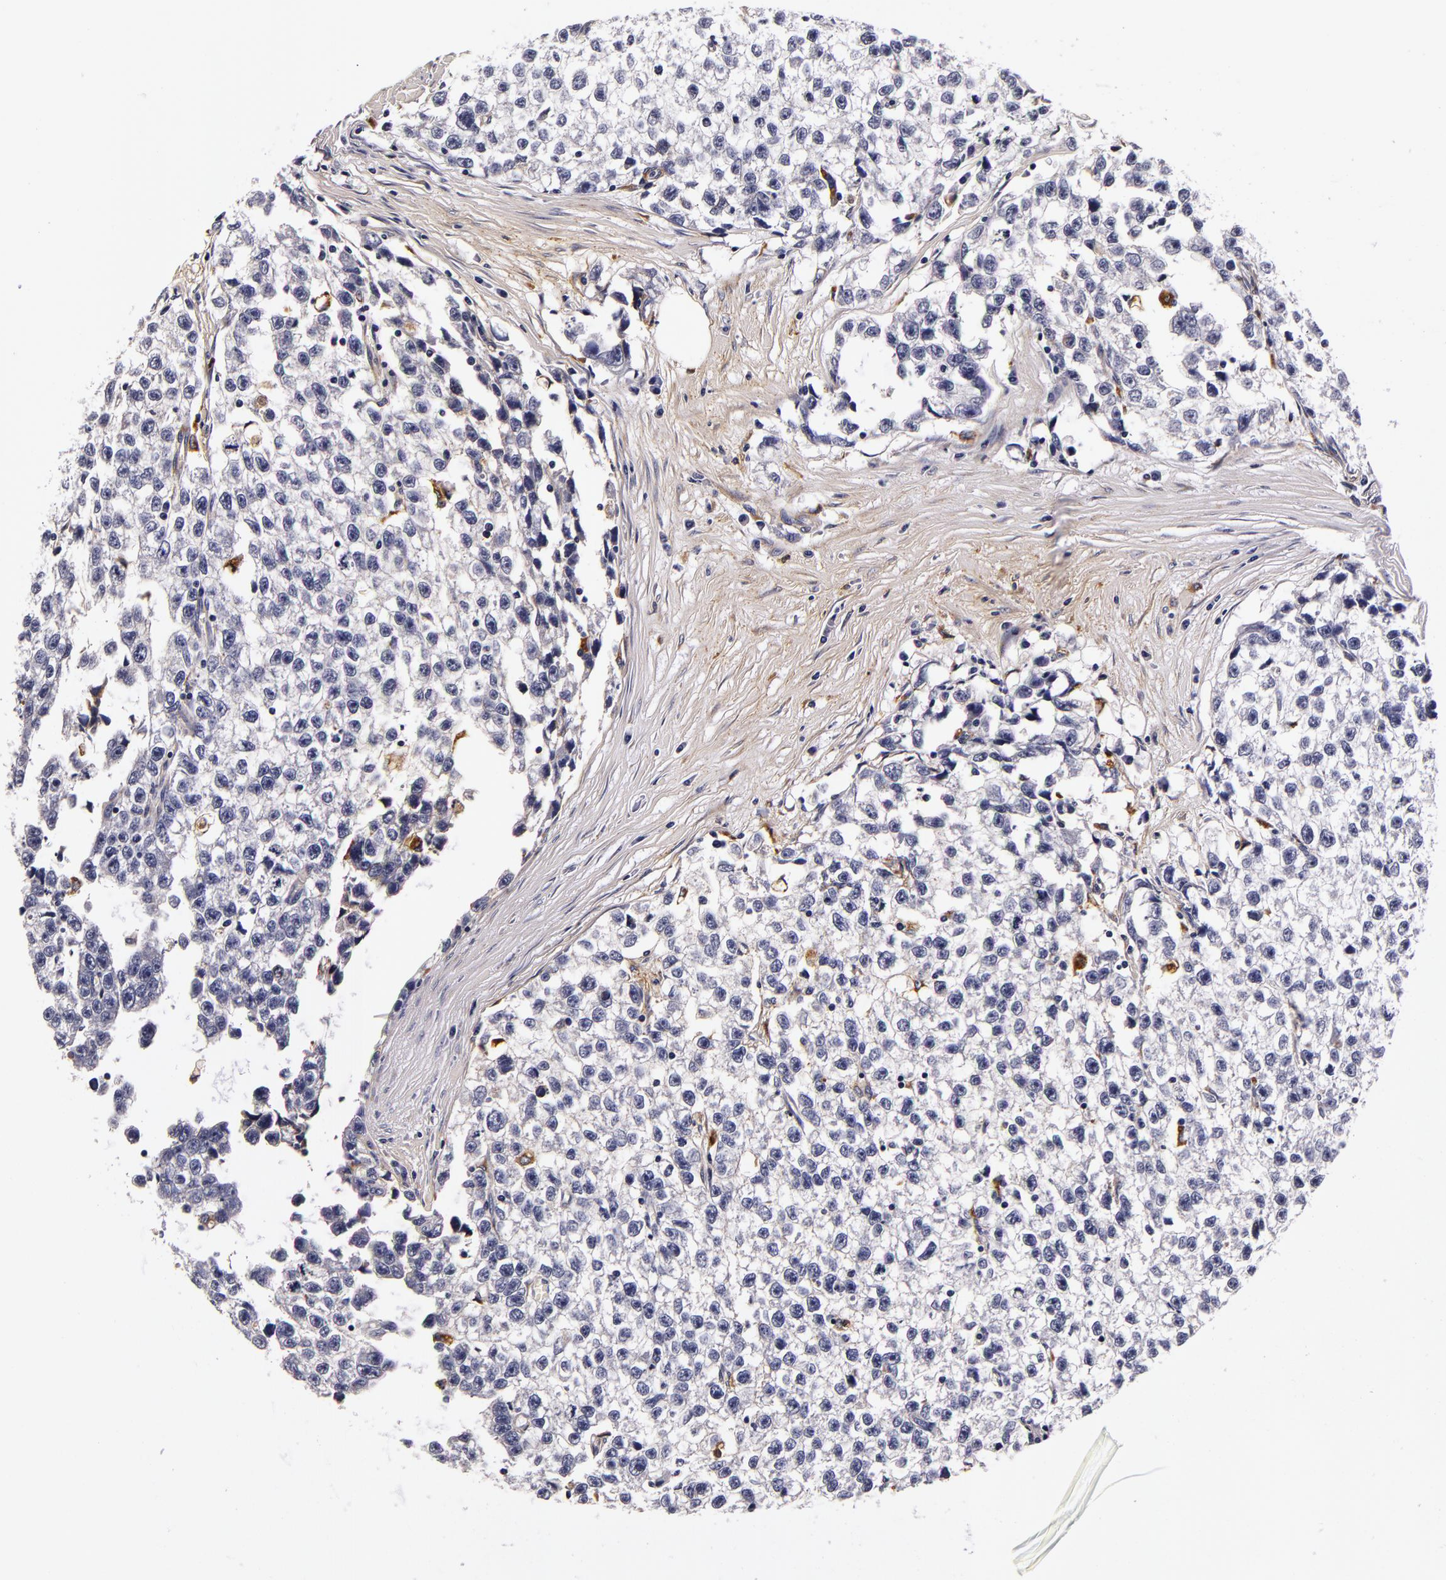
{"staining": {"intensity": "negative", "quantity": "none", "location": "none"}, "tissue": "testis cancer", "cell_type": "Tumor cells", "image_type": "cancer", "snomed": [{"axis": "morphology", "description": "Seminoma, NOS"}, {"axis": "morphology", "description": "Carcinoma, Embryonal, NOS"}, {"axis": "topography", "description": "Testis"}], "caption": "Histopathology image shows no protein staining in tumor cells of testis cancer (embryonal carcinoma) tissue. (DAB (3,3'-diaminobenzidine) immunohistochemistry visualized using brightfield microscopy, high magnification).", "gene": "LGALS3BP", "patient": {"sex": "male", "age": 30}}